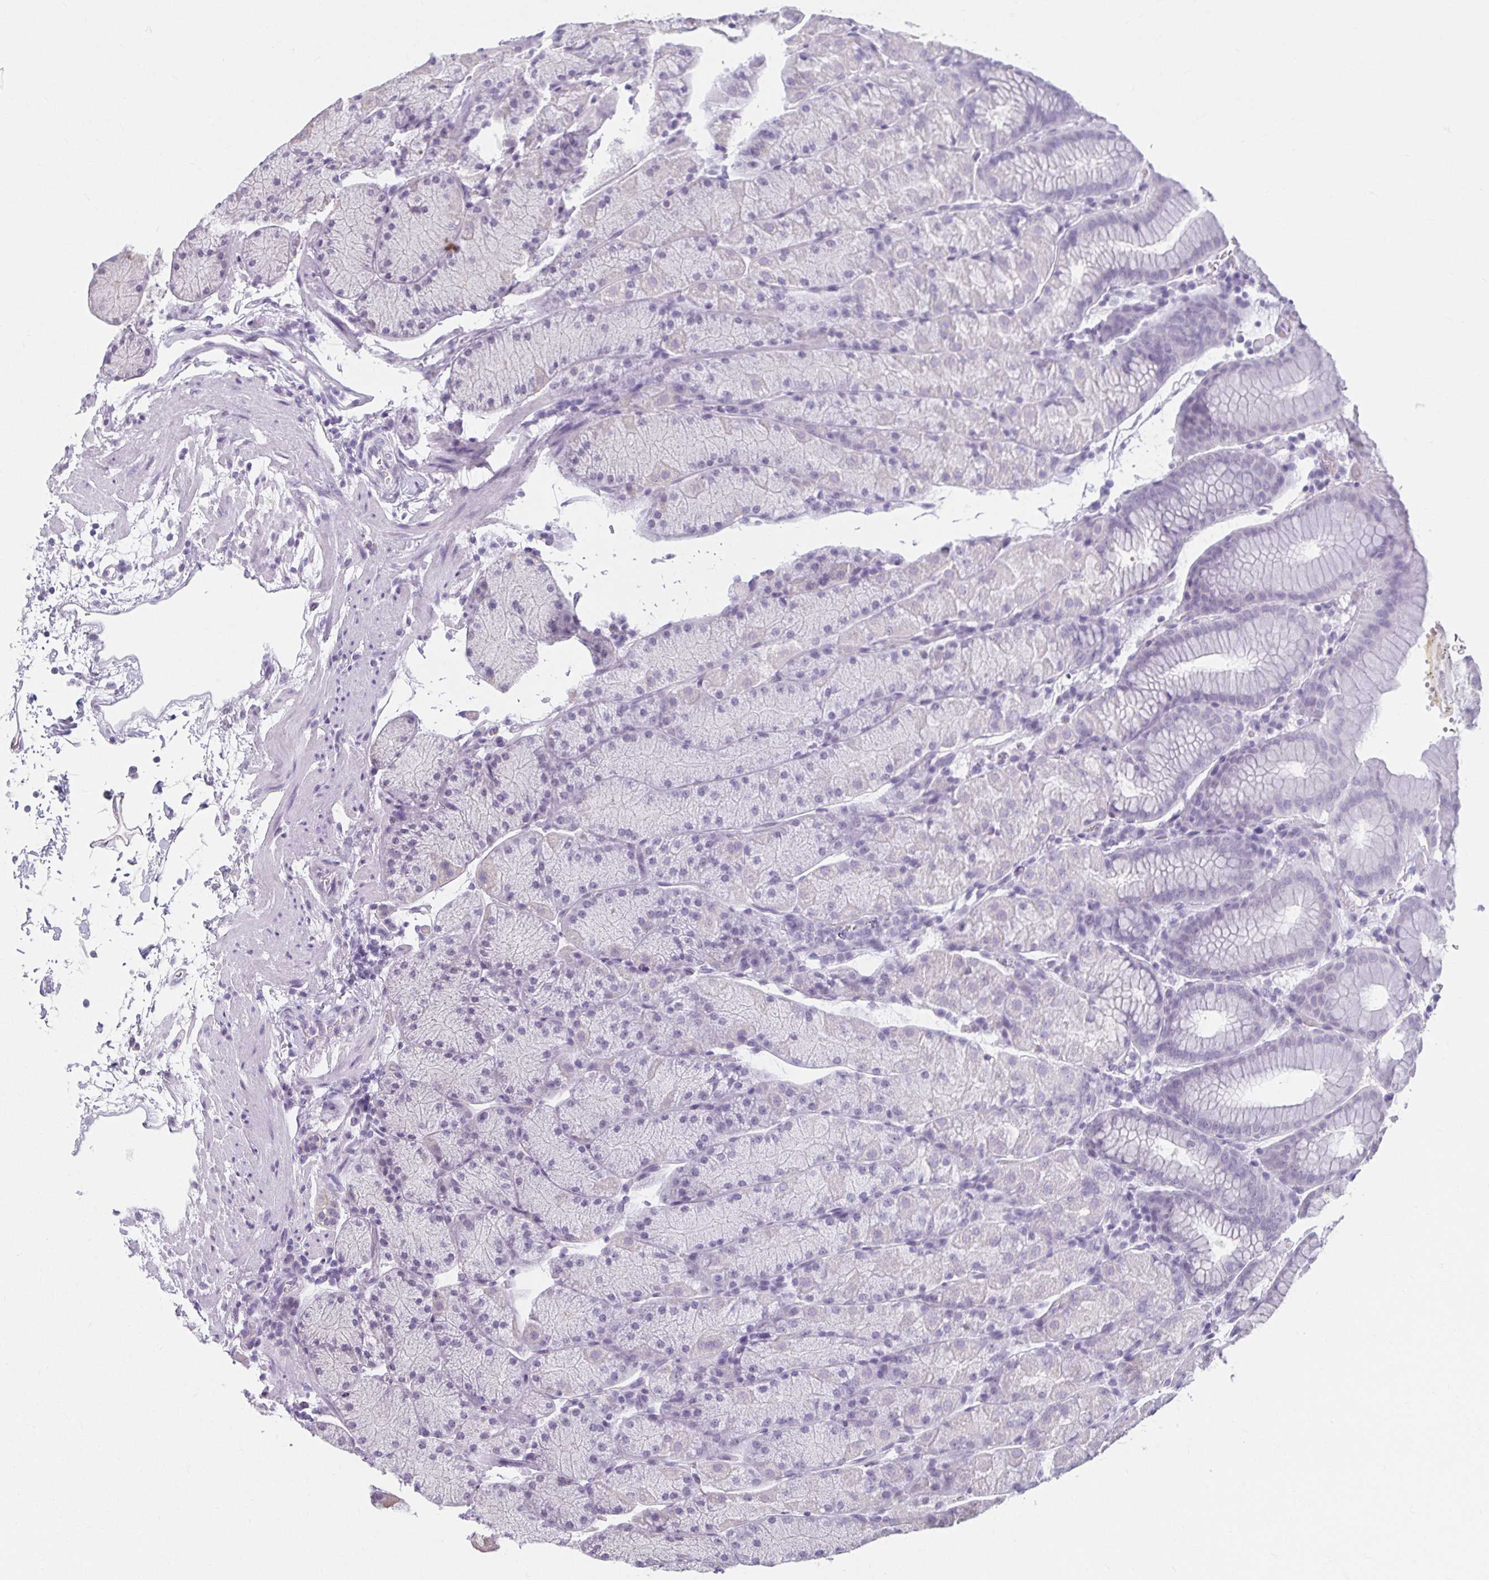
{"staining": {"intensity": "negative", "quantity": "none", "location": "none"}, "tissue": "stomach", "cell_type": "Glandular cells", "image_type": "normal", "snomed": [{"axis": "morphology", "description": "Normal tissue, NOS"}, {"axis": "topography", "description": "Stomach, upper"}, {"axis": "topography", "description": "Stomach"}], "caption": "Immunohistochemical staining of benign stomach reveals no significant expression in glandular cells. Nuclei are stained in blue.", "gene": "MOBP", "patient": {"sex": "male", "age": 76}}